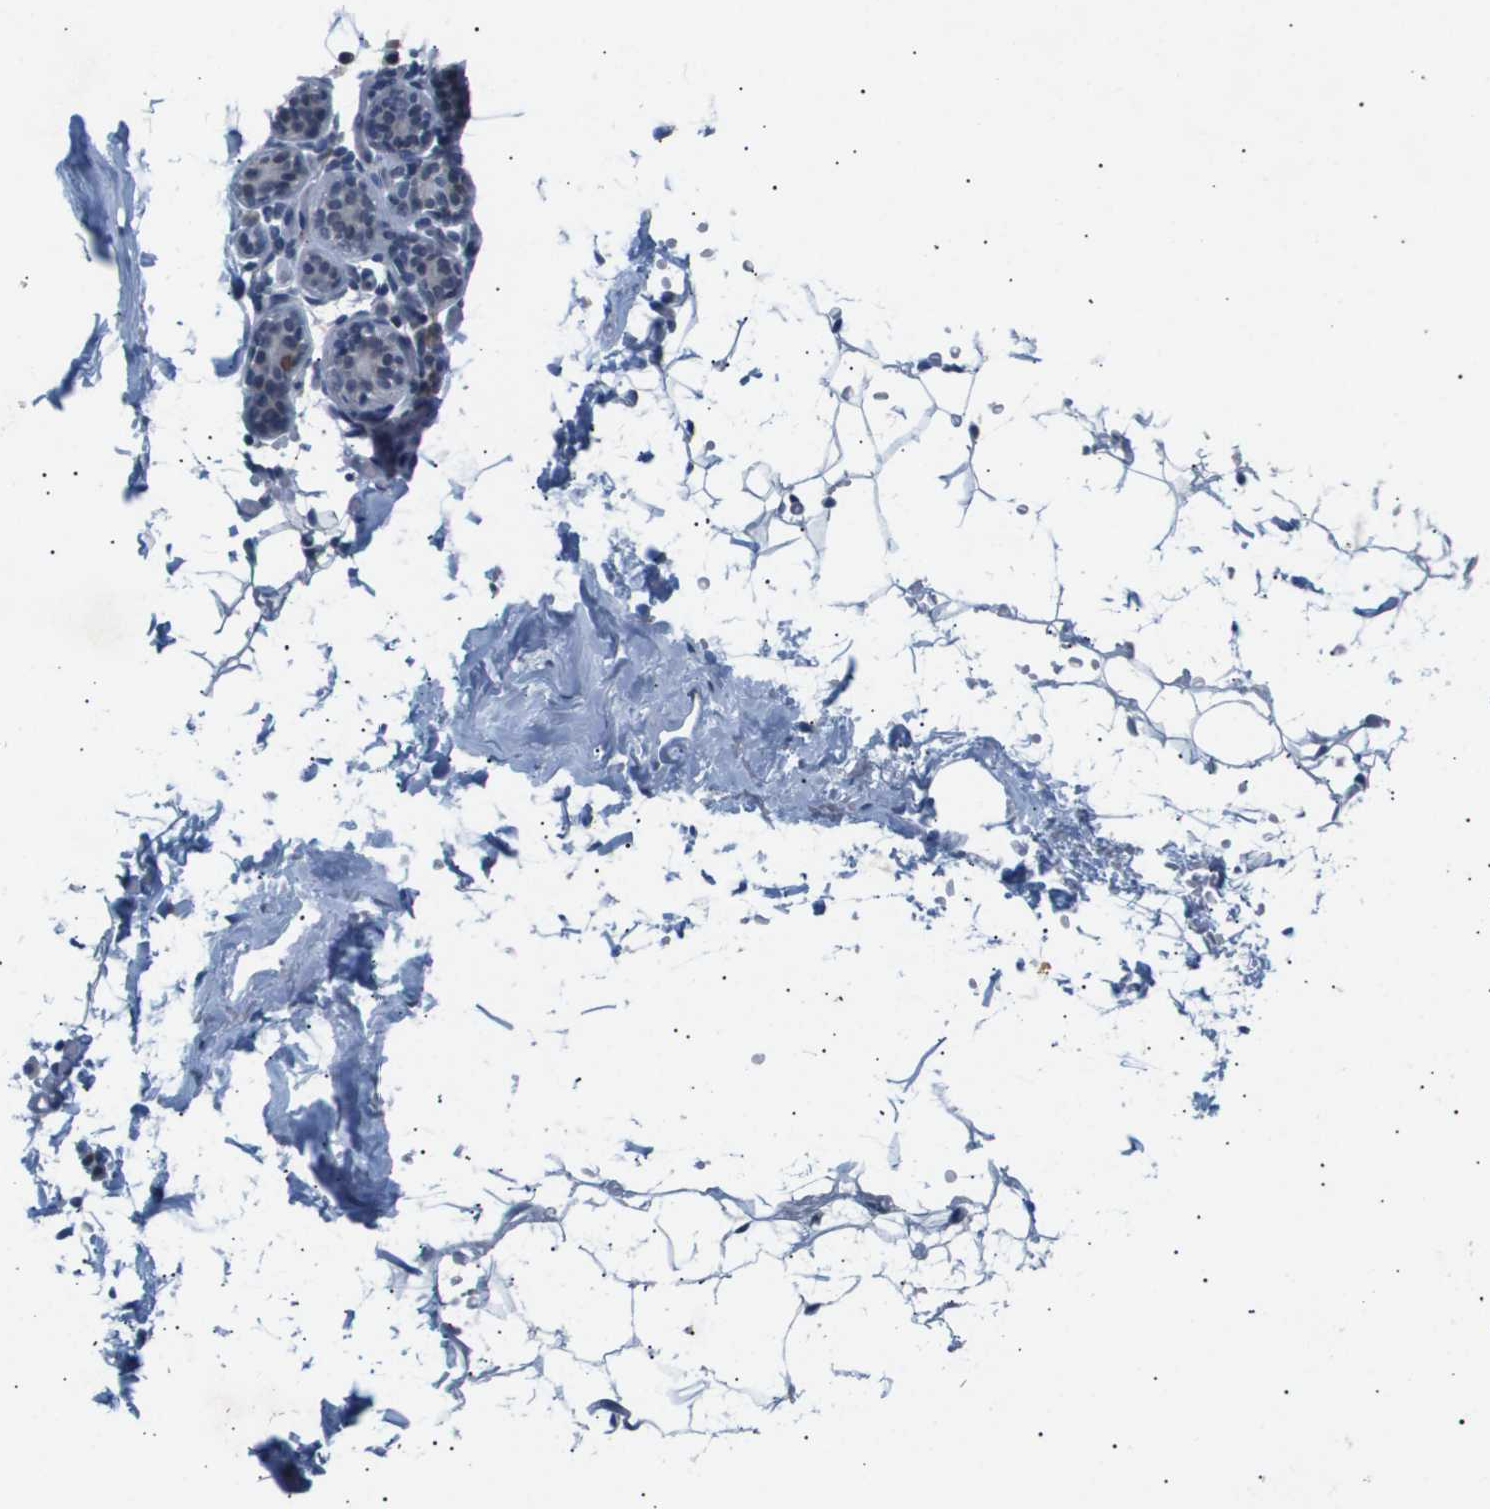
{"staining": {"intensity": "negative", "quantity": "none", "location": "none"}, "tissue": "adipose tissue", "cell_type": "Adipocytes", "image_type": "normal", "snomed": [{"axis": "morphology", "description": "Normal tissue, NOS"}, {"axis": "topography", "description": "Breast"}, {"axis": "topography", "description": "Soft tissue"}], "caption": "Immunohistochemistry of unremarkable adipose tissue displays no expression in adipocytes. (Immunohistochemistry (ihc), brightfield microscopy, high magnification).", "gene": "ANAPC2", "patient": {"sex": "female", "age": 75}}